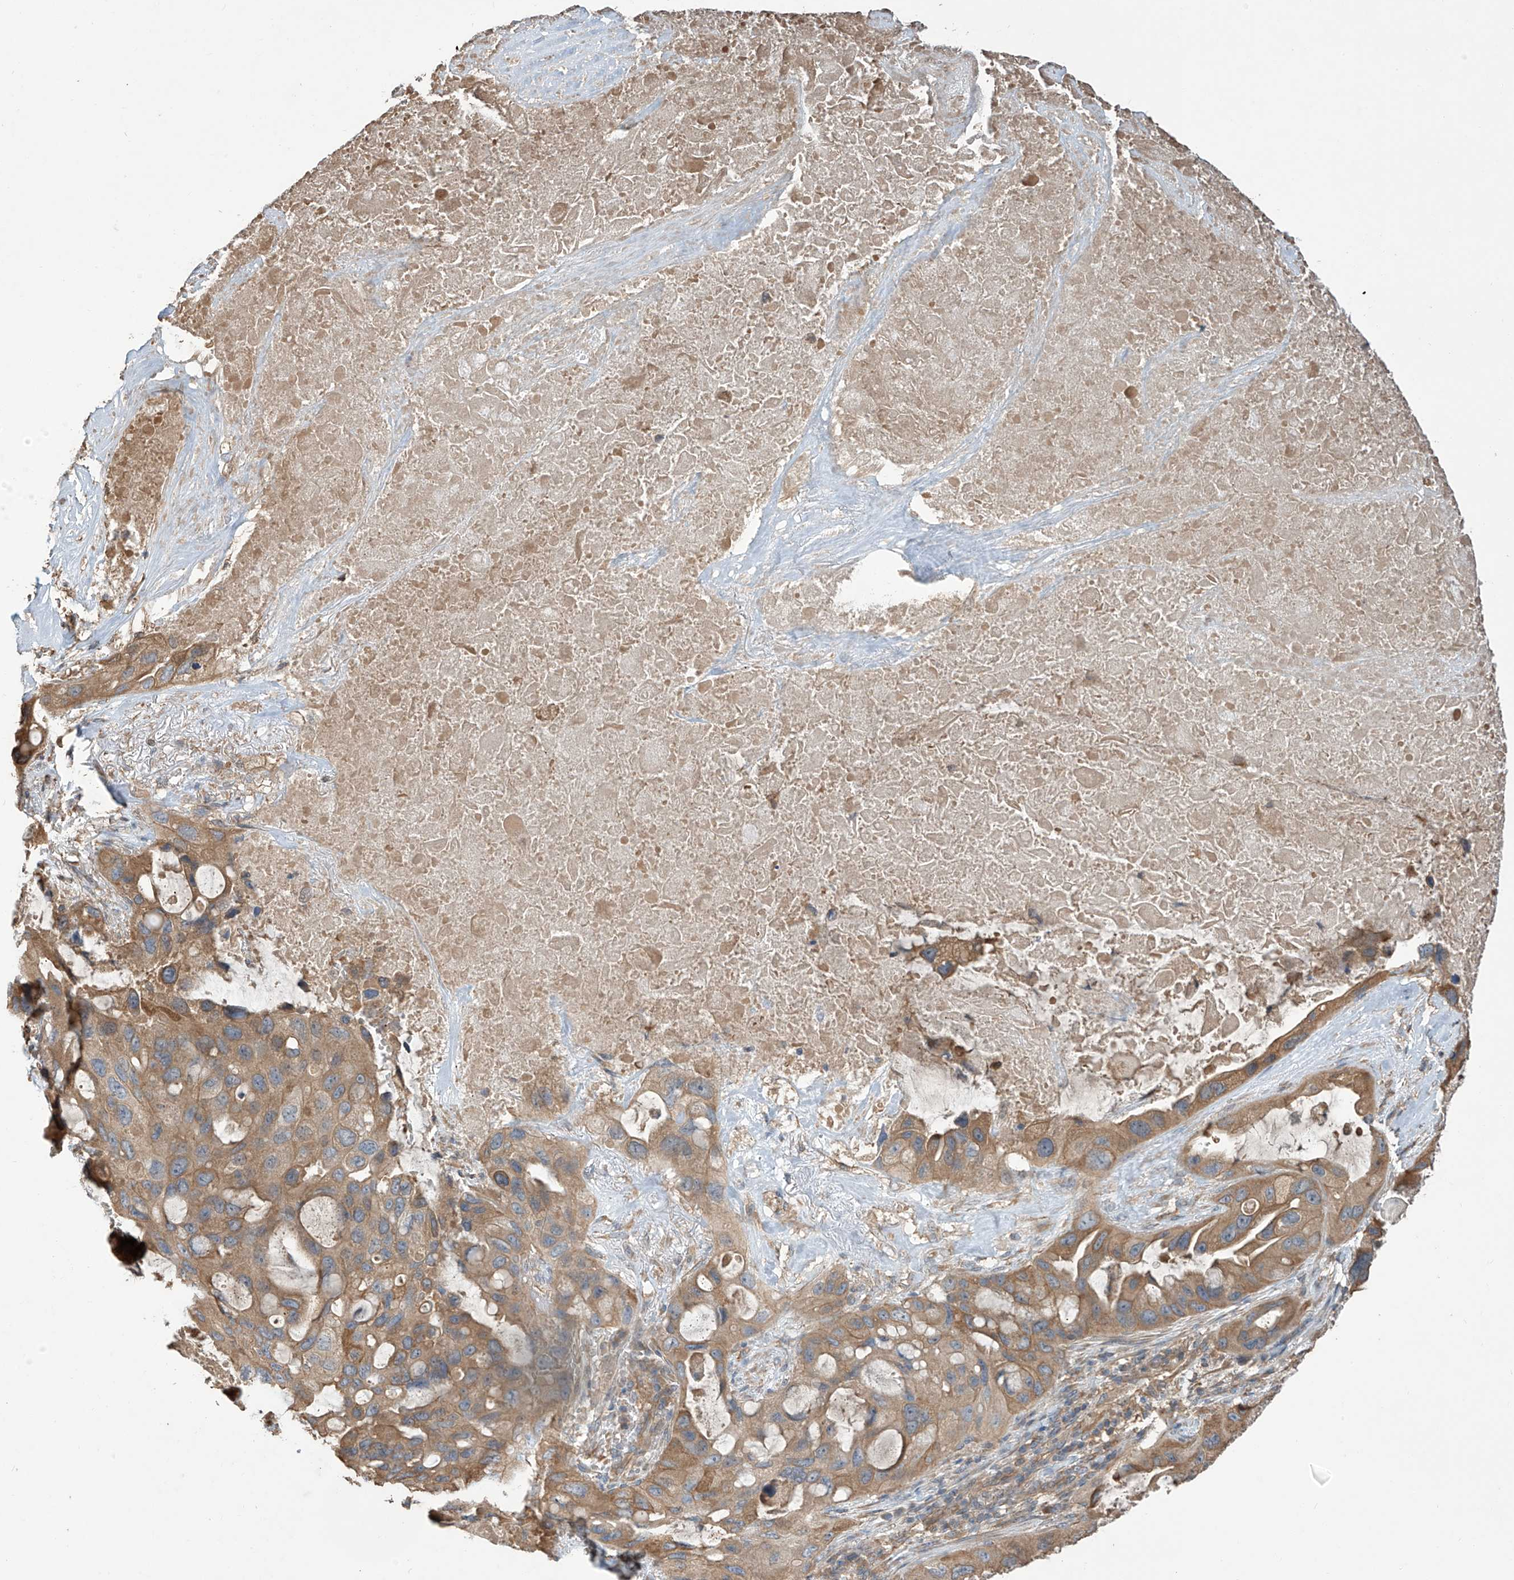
{"staining": {"intensity": "moderate", "quantity": ">75%", "location": "cytoplasmic/membranous"}, "tissue": "lung cancer", "cell_type": "Tumor cells", "image_type": "cancer", "snomed": [{"axis": "morphology", "description": "Squamous cell carcinoma, NOS"}, {"axis": "topography", "description": "Lung"}], "caption": "This is a micrograph of immunohistochemistry (IHC) staining of squamous cell carcinoma (lung), which shows moderate expression in the cytoplasmic/membranous of tumor cells.", "gene": "AGBL5", "patient": {"sex": "female", "age": 73}}